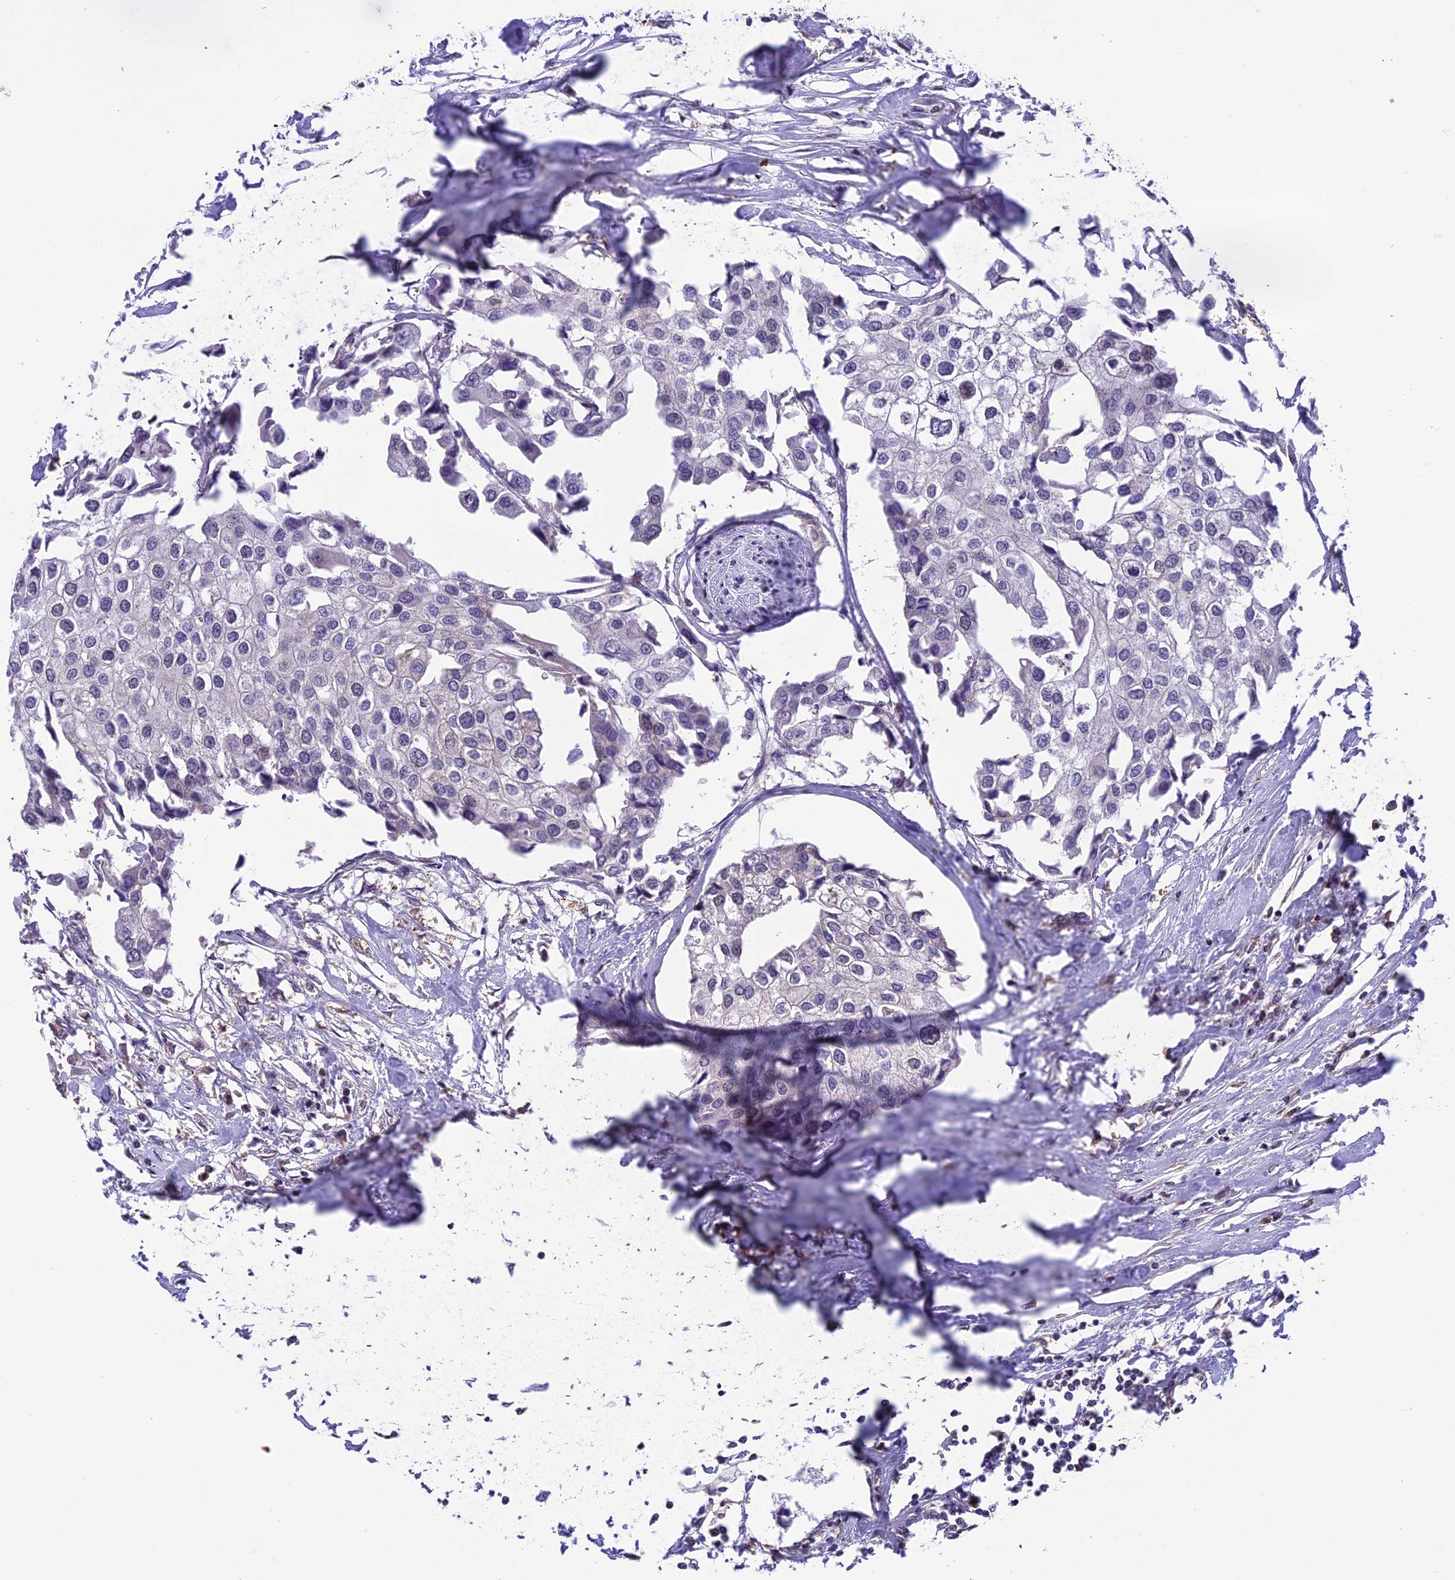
{"staining": {"intensity": "negative", "quantity": "none", "location": "none"}, "tissue": "urothelial cancer", "cell_type": "Tumor cells", "image_type": "cancer", "snomed": [{"axis": "morphology", "description": "Urothelial carcinoma, High grade"}, {"axis": "topography", "description": "Urinary bladder"}], "caption": "The immunohistochemistry photomicrograph has no significant positivity in tumor cells of urothelial cancer tissue.", "gene": "MIS12", "patient": {"sex": "male", "age": 64}}